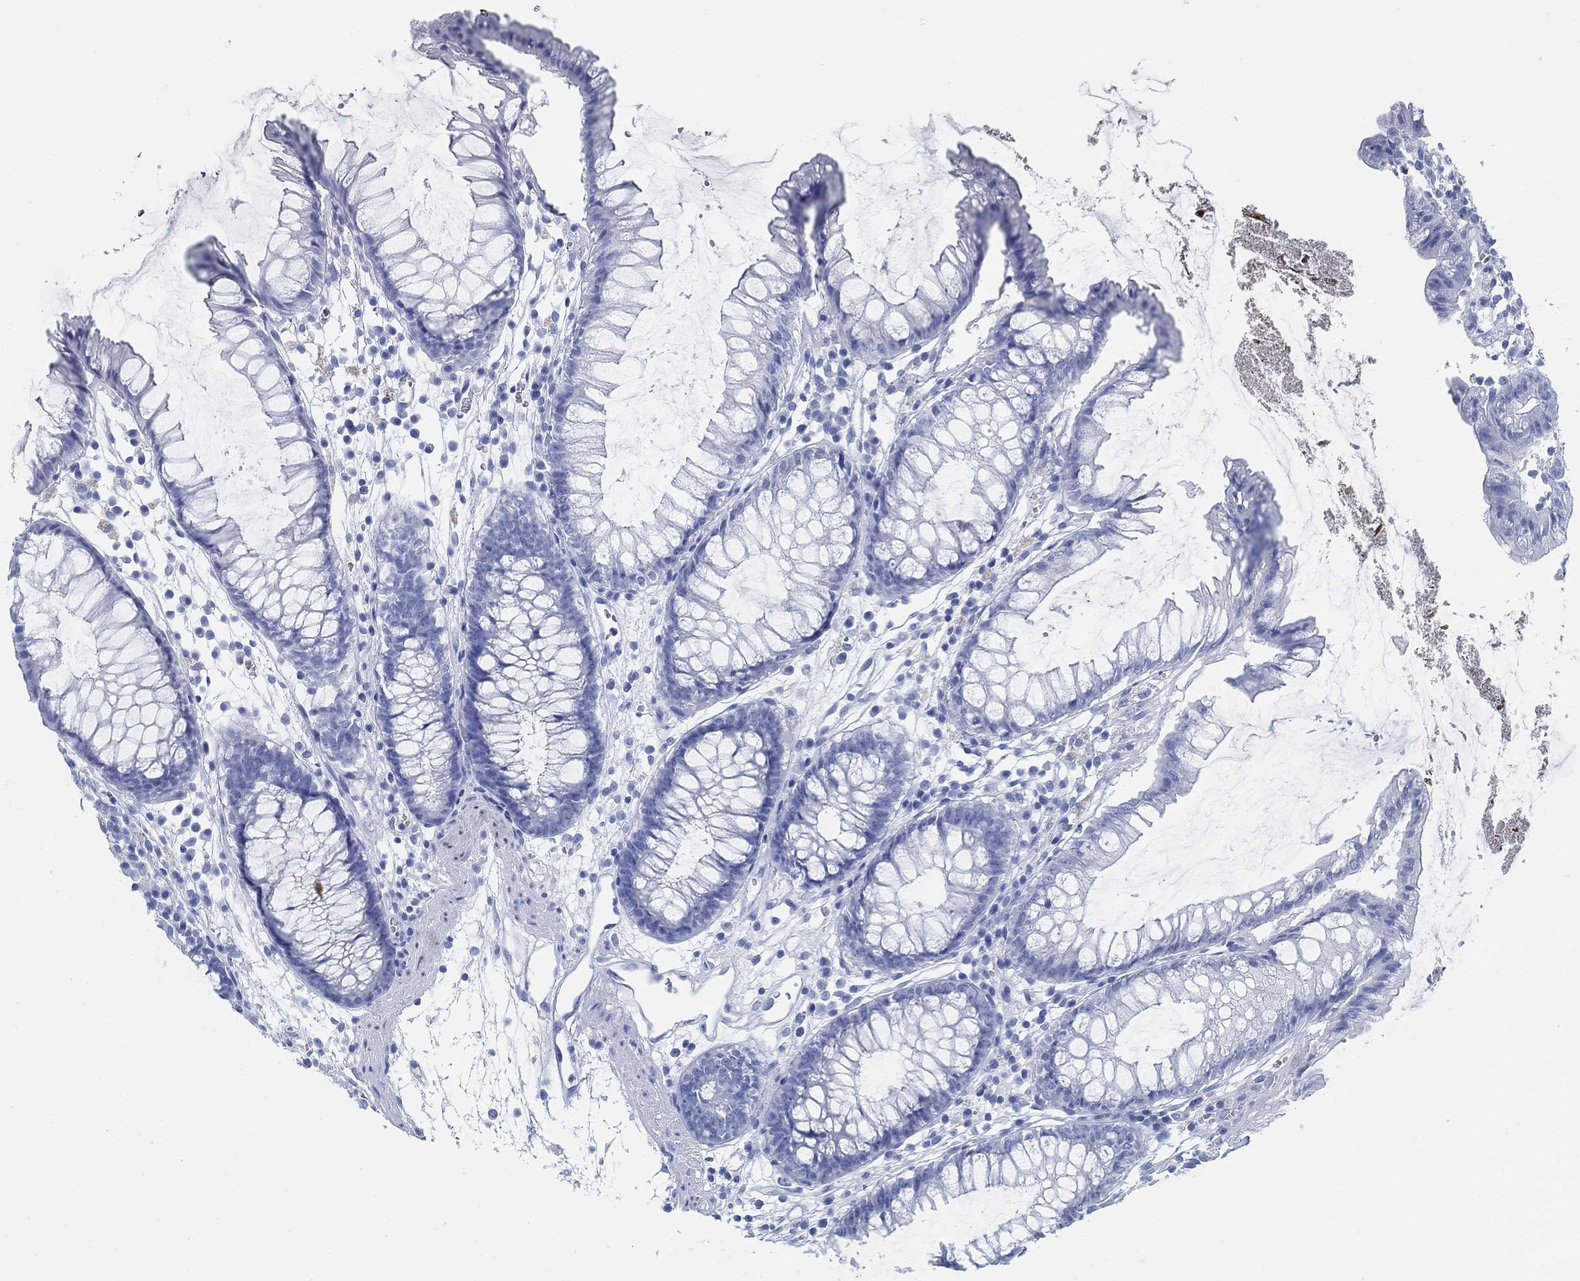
{"staining": {"intensity": "negative", "quantity": "none", "location": "none"}, "tissue": "colon", "cell_type": "Endothelial cells", "image_type": "normal", "snomed": [{"axis": "morphology", "description": "Normal tissue, NOS"}, {"axis": "morphology", "description": "Adenocarcinoma, NOS"}, {"axis": "topography", "description": "Colon"}], "caption": "There is no significant positivity in endothelial cells of colon. (Stains: DAB immunohistochemistry (IHC) with hematoxylin counter stain, Microscopy: brightfield microscopy at high magnification).", "gene": "SLC45A1", "patient": {"sex": "male", "age": 65}}